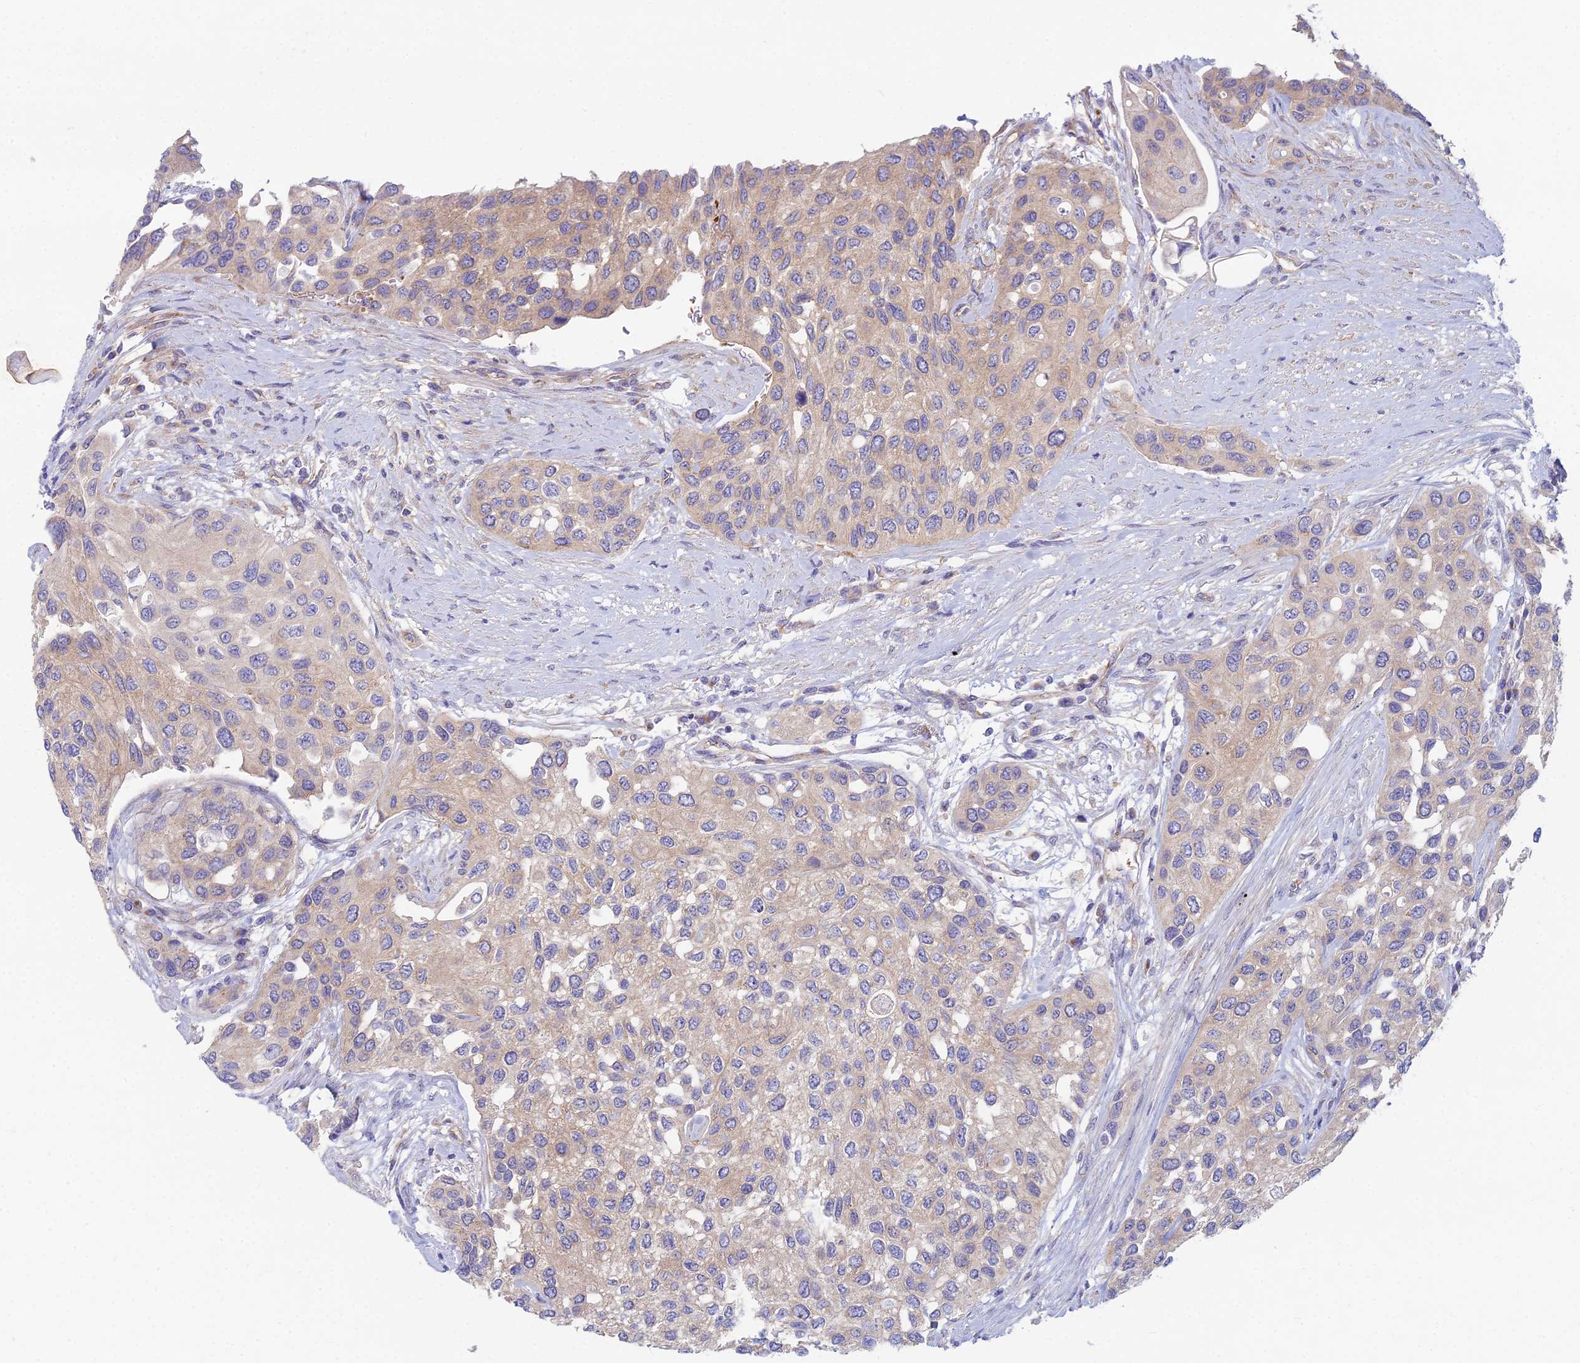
{"staining": {"intensity": "weak", "quantity": "<25%", "location": "cytoplasmic/membranous"}, "tissue": "urothelial cancer", "cell_type": "Tumor cells", "image_type": "cancer", "snomed": [{"axis": "morphology", "description": "Normal tissue, NOS"}, {"axis": "morphology", "description": "Urothelial carcinoma, High grade"}, {"axis": "topography", "description": "Vascular tissue"}, {"axis": "topography", "description": "Urinary bladder"}], "caption": "Immunohistochemistry of urothelial cancer reveals no positivity in tumor cells.", "gene": "ZNF564", "patient": {"sex": "female", "age": 56}}